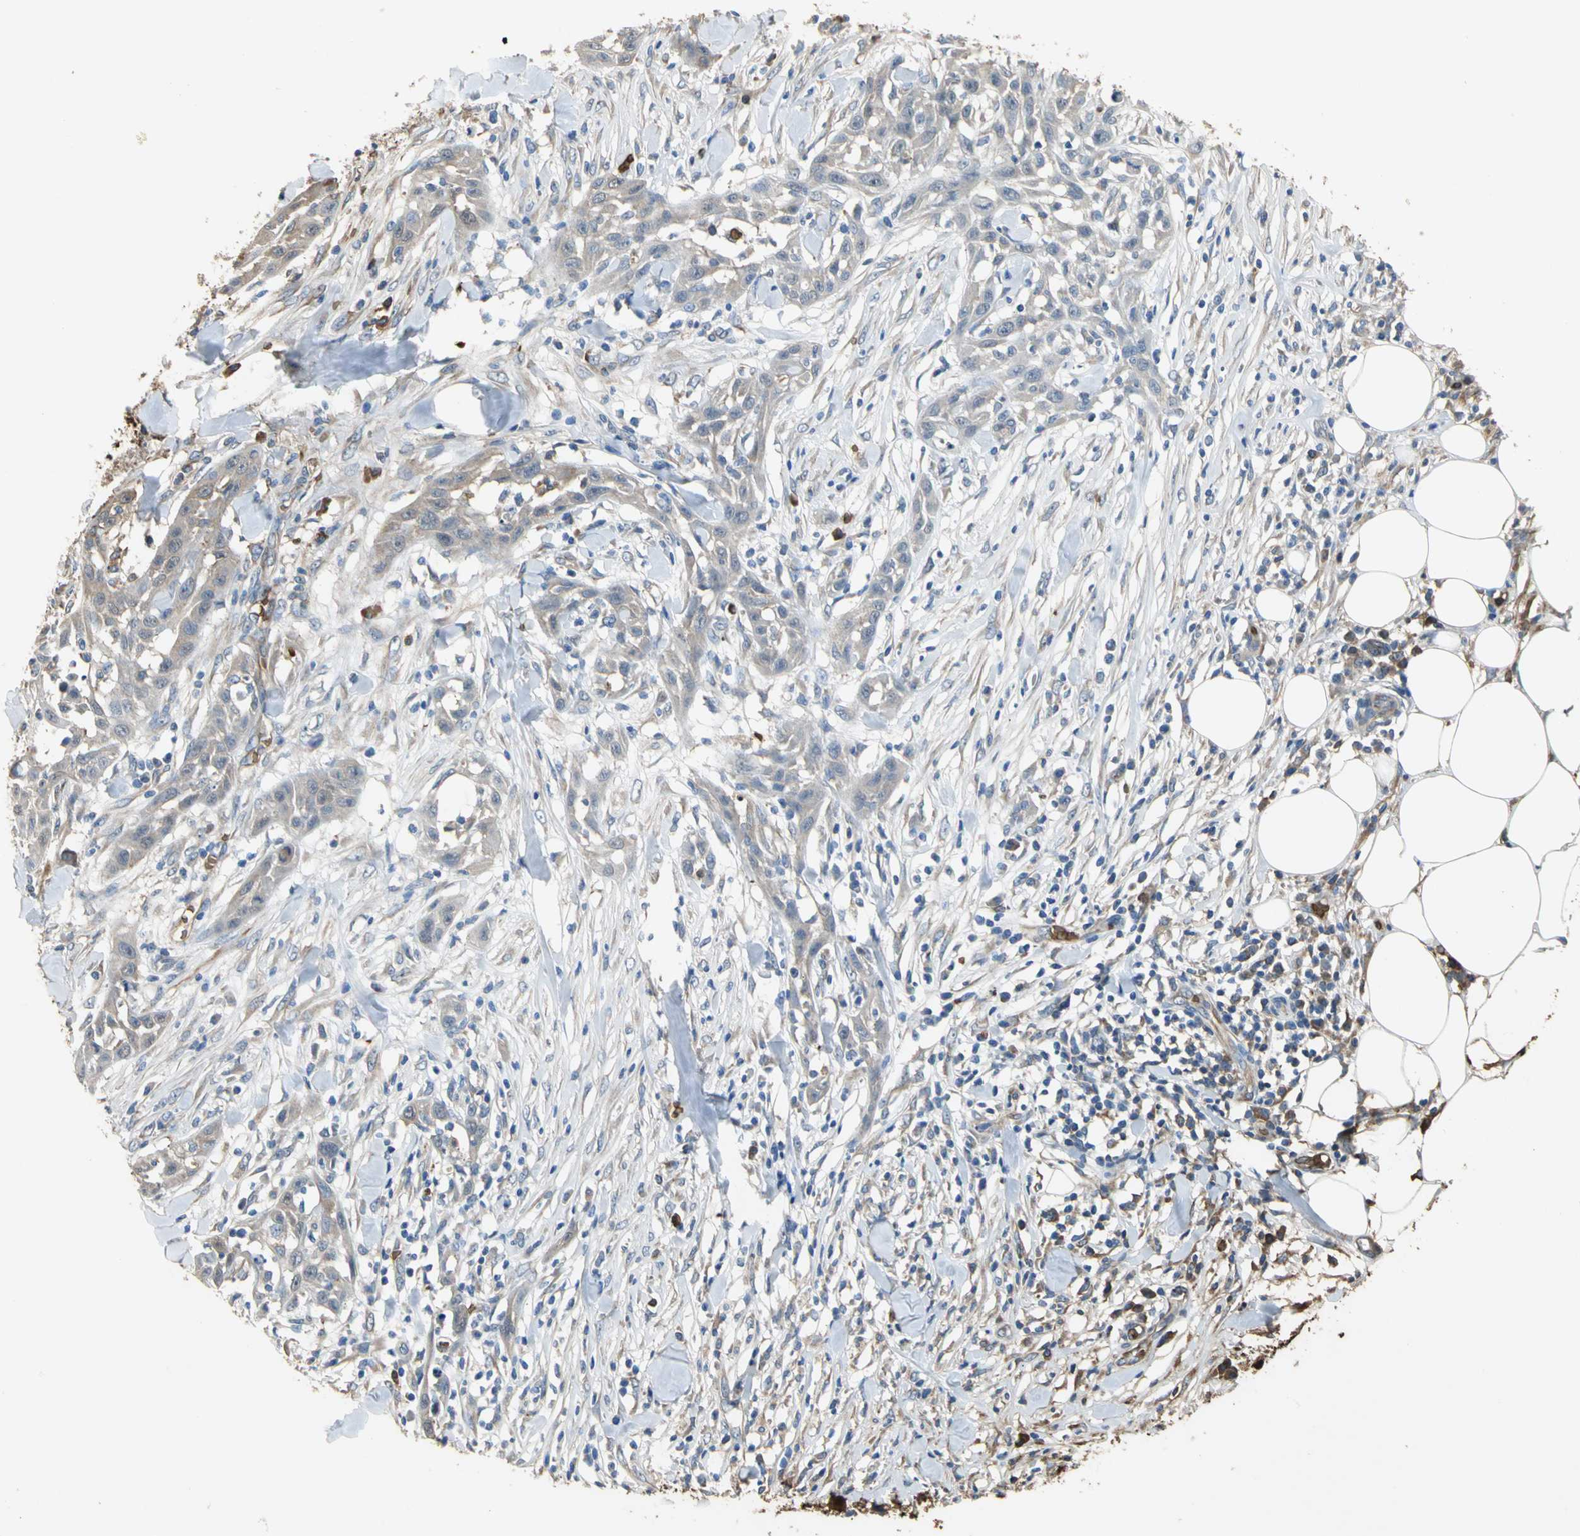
{"staining": {"intensity": "moderate", "quantity": ">75%", "location": "cytoplasmic/membranous"}, "tissue": "skin cancer", "cell_type": "Tumor cells", "image_type": "cancer", "snomed": [{"axis": "morphology", "description": "Squamous cell carcinoma, NOS"}, {"axis": "topography", "description": "Skin"}], "caption": "Tumor cells reveal moderate cytoplasmic/membranous staining in approximately >75% of cells in skin cancer. The protein is stained brown, and the nuclei are stained in blue (DAB (3,3'-diaminobenzidine) IHC with brightfield microscopy, high magnification).", "gene": "TREM1", "patient": {"sex": "male", "age": 24}}